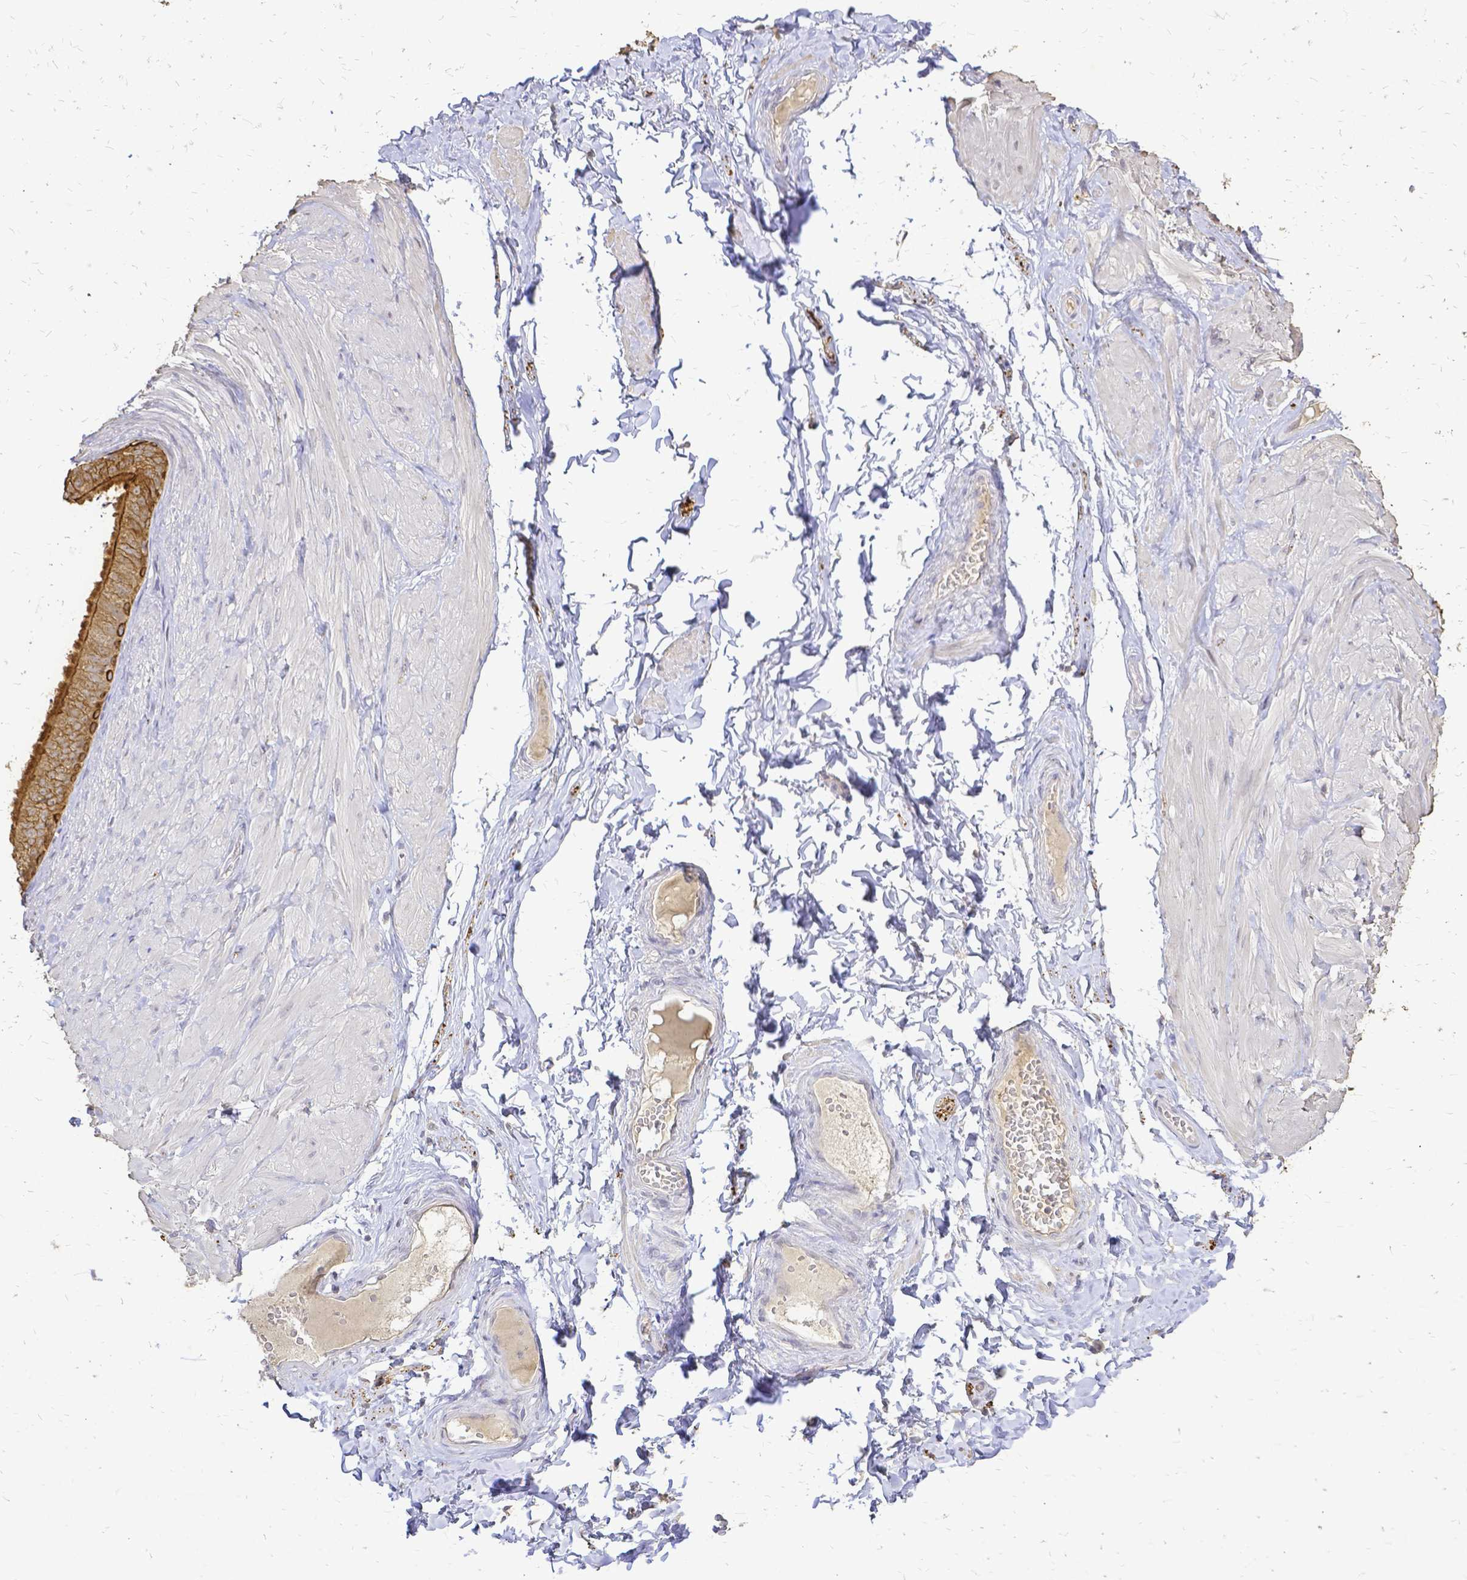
{"staining": {"intensity": "negative", "quantity": "none", "location": "none"}, "tissue": "adipose tissue", "cell_type": "Adipocytes", "image_type": "normal", "snomed": [{"axis": "morphology", "description": "Normal tissue, NOS"}, {"axis": "topography", "description": "Epididymis, spermatic cord, NOS"}, {"axis": "topography", "description": "Epididymis"}, {"axis": "topography", "description": "Peripheral nerve tissue"}], "caption": "This is an immunohistochemistry histopathology image of normal human adipose tissue. There is no staining in adipocytes.", "gene": "CIB1", "patient": {"sex": "male", "age": 29}}